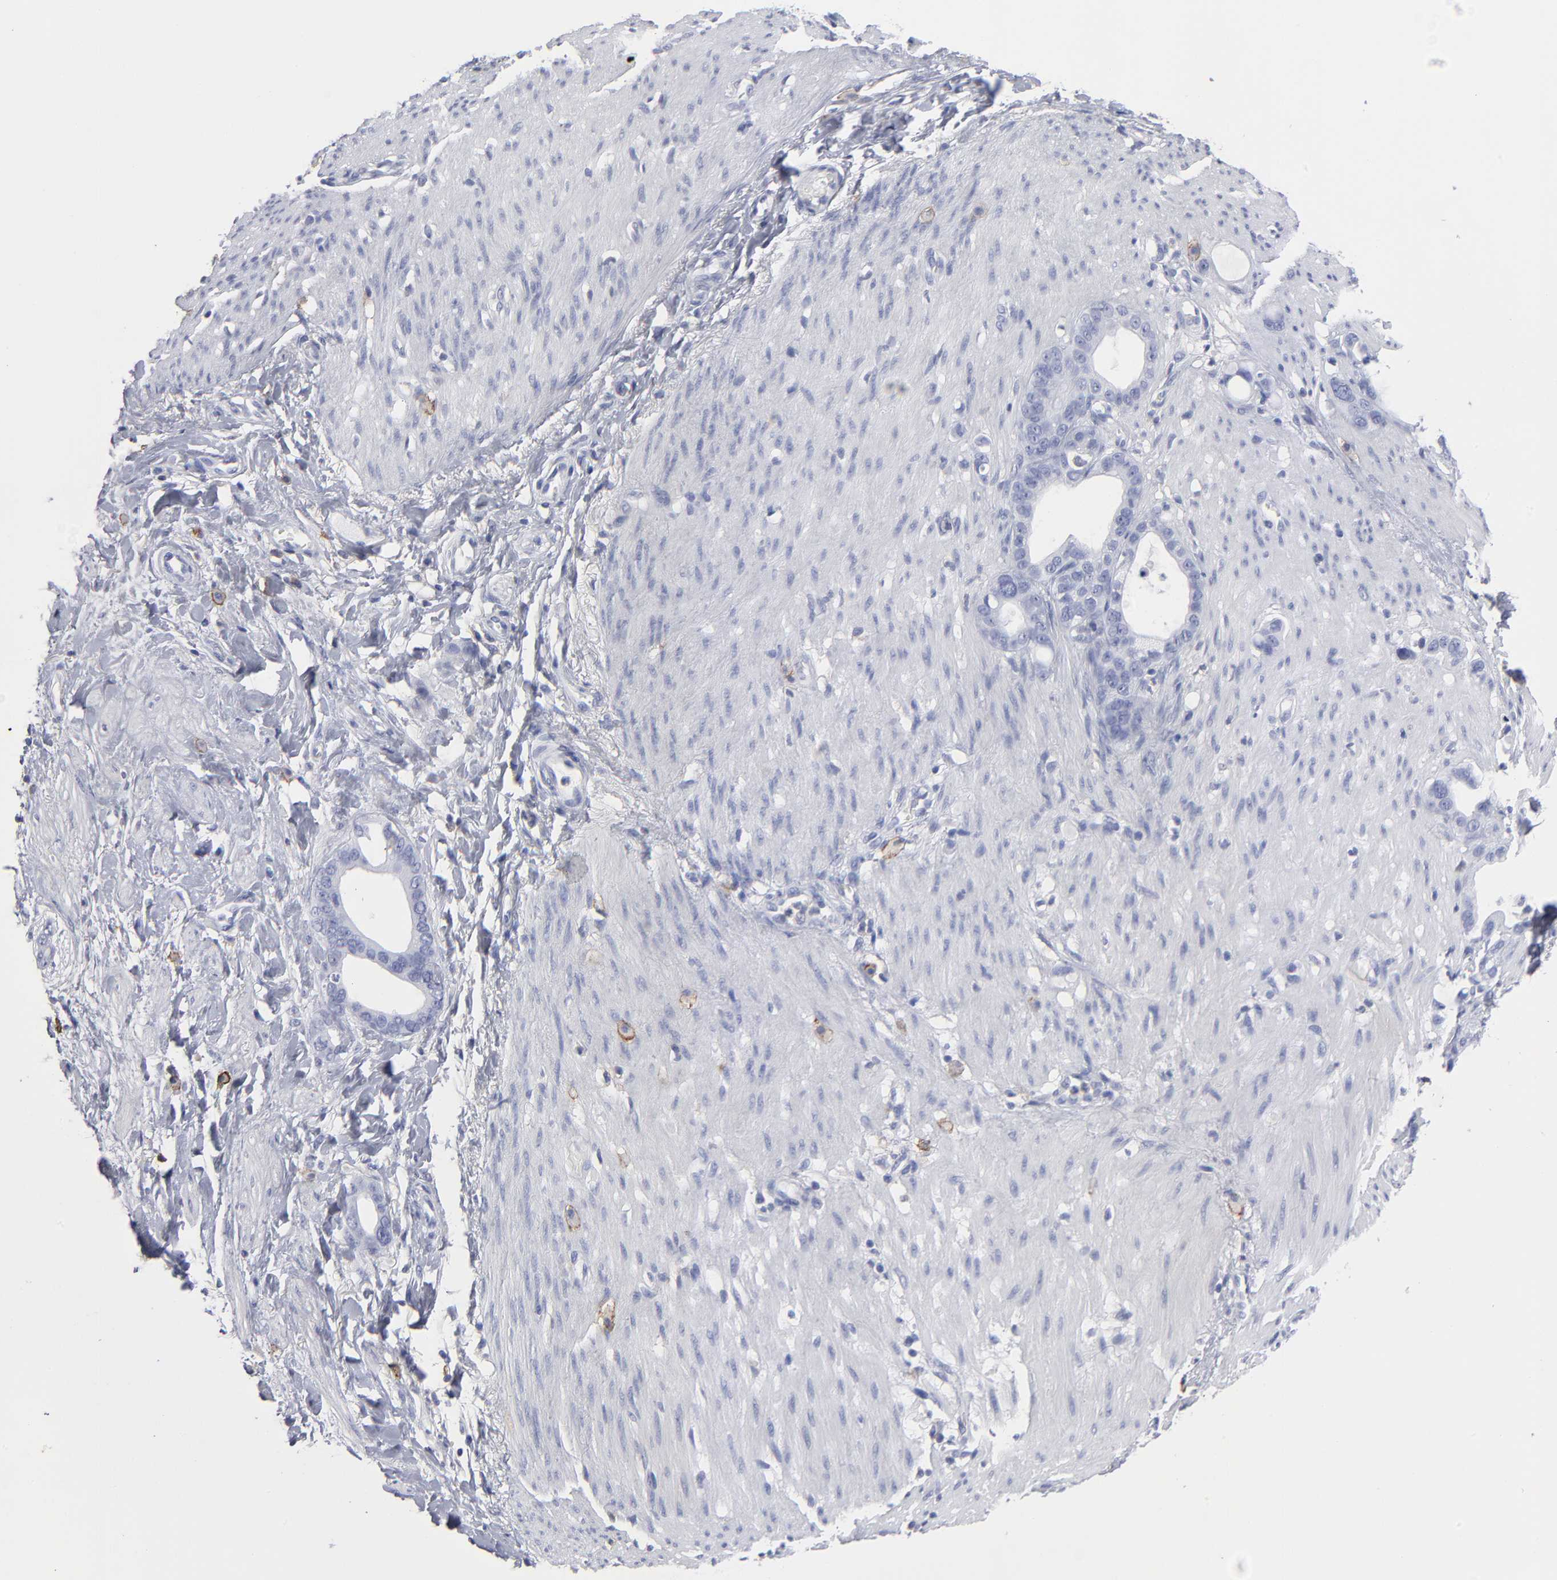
{"staining": {"intensity": "negative", "quantity": "none", "location": "none"}, "tissue": "stomach cancer", "cell_type": "Tumor cells", "image_type": "cancer", "snomed": [{"axis": "morphology", "description": "Adenocarcinoma, NOS"}, {"axis": "topography", "description": "Stomach"}], "caption": "A high-resolution photomicrograph shows immunohistochemistry (IHC) staining of stomach cancer, which displays no significant positivity in tumor cells. Brightfield microscopy of immunohistochemistry stained with DAB (3,3'-diaminobenzidine) (brown) and hematoxylin (blue), captured at high magnification.", "gene": "LAT2", "patient": {"sex": "female", "age": 75}}